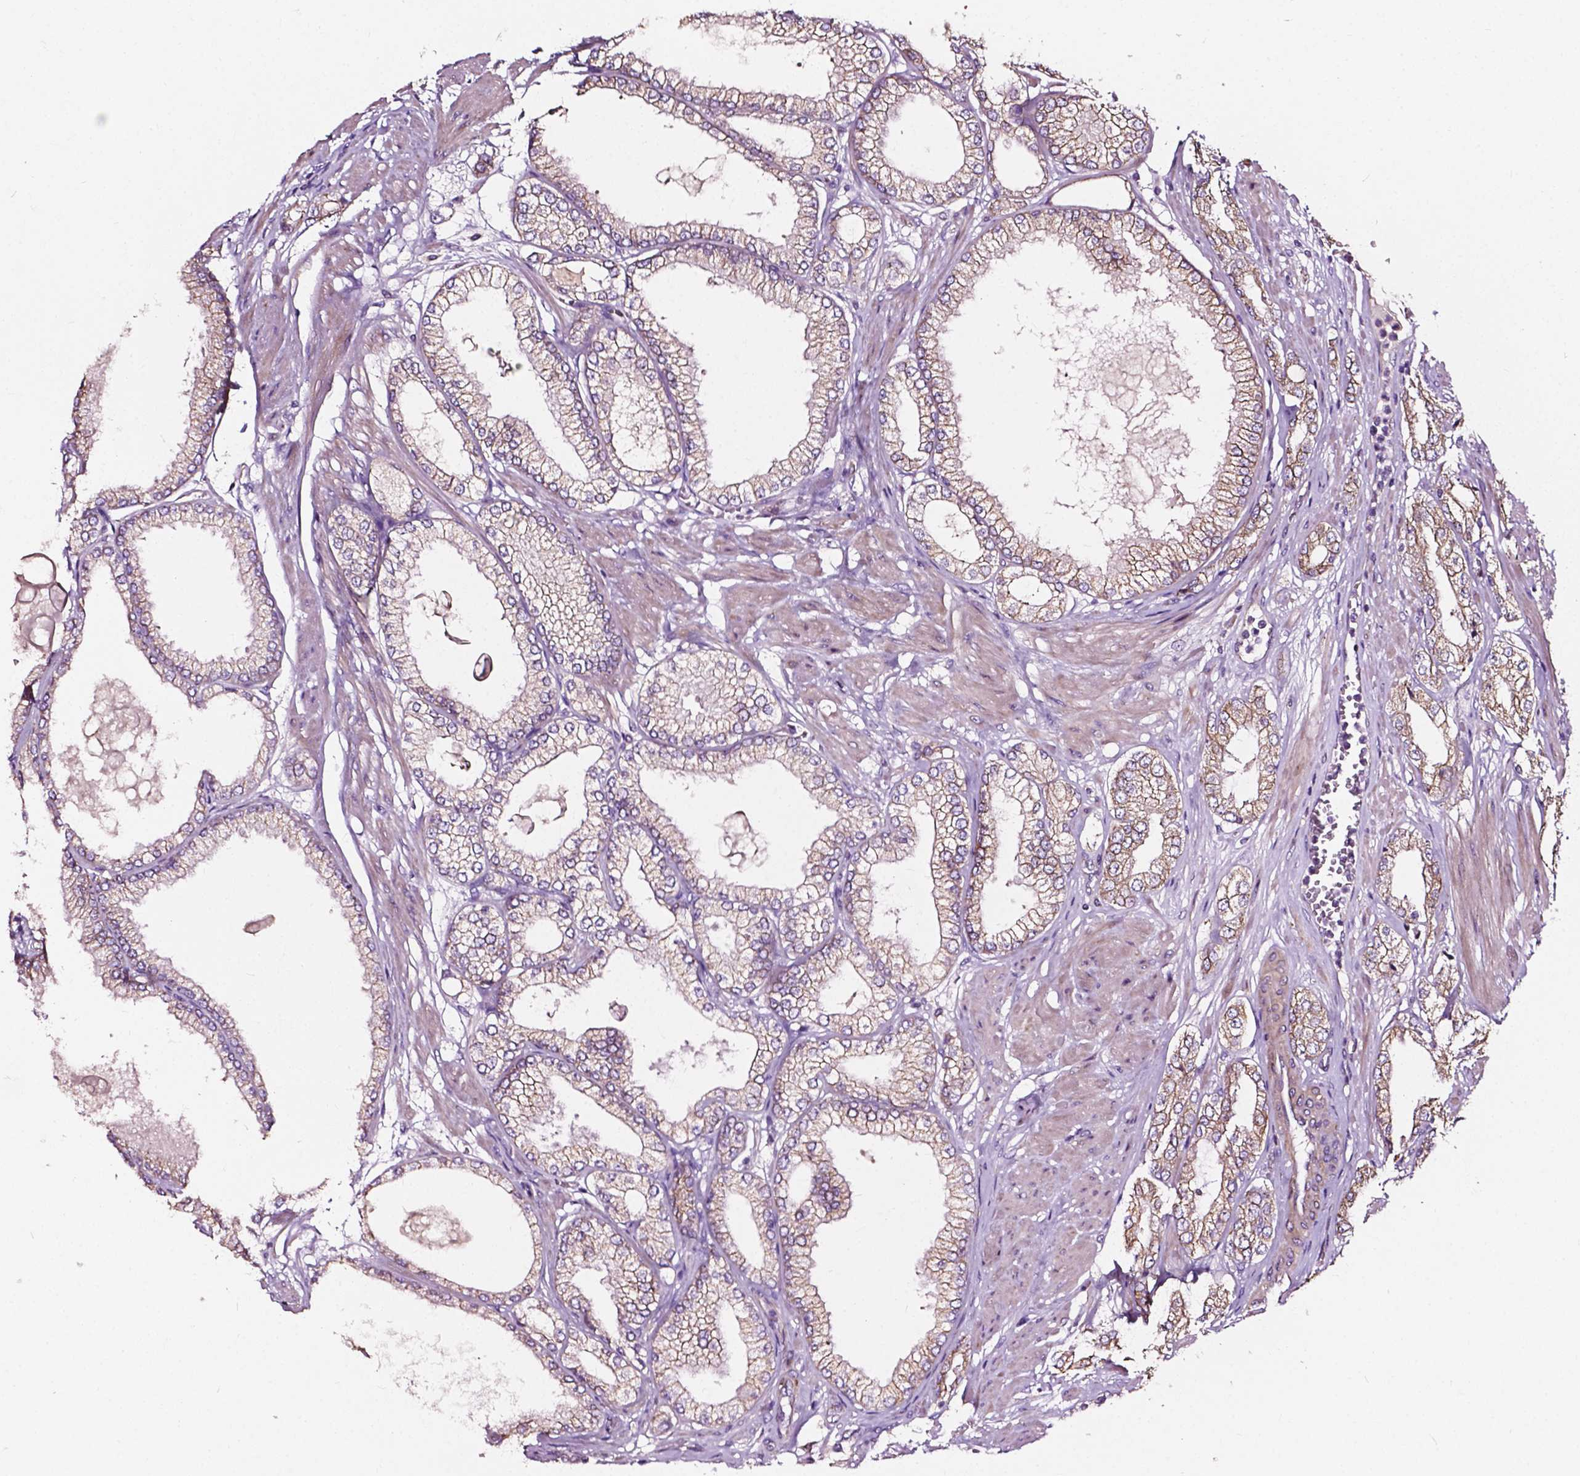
{"staining": {"intensity": "weak", "quantity": "<25%", "location": "cytoplasmic/membranous"}, "tissue": "prostate cancer", "cell_type": "Tumor cells", "image_type": "cancer", "snomed": [{"axis": "morphology", "description": "Adenocarcinoma, High grade"}, {"axis": "topography", "description": "Prostate"}], "caption": "Immunohistochemical staining of human high-grade adenocarcinoma (prostate) demonstrates no significant staining in tumor cells.", "gene": "ATG16L1", "patient": {"sex": "male", "age": 68}}